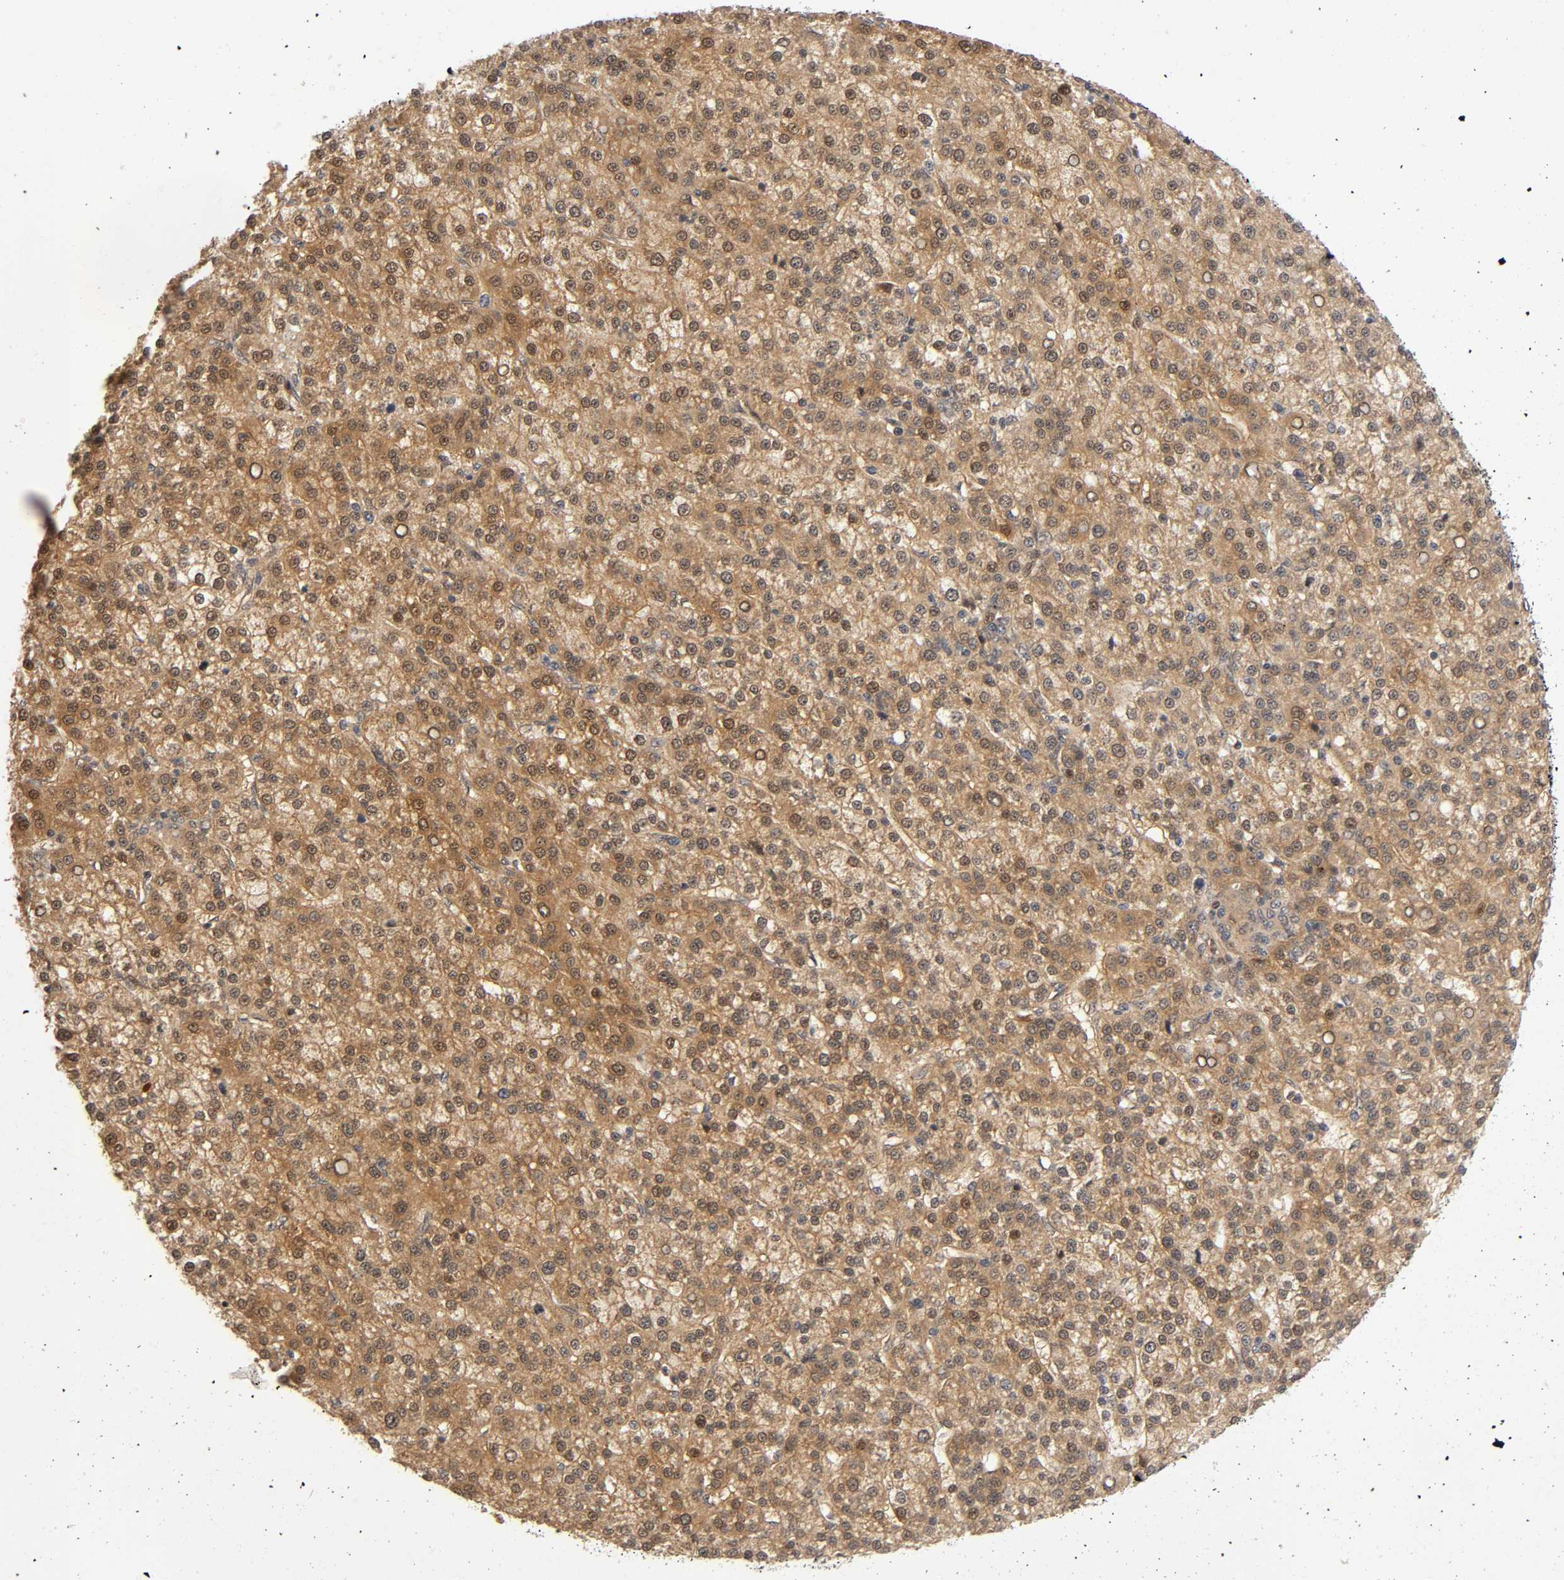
{"staining": {"intensity": "moderate", "quantity": ">75%", "location": "cytoplasmic/membranous,nuclear"}, "tissue": "liver cancer", "cell_type": "Tumor cells", "image_type": "cancer", "snomed": [{"axis": "morphology", "description": "Carcinoma, Hepatocellular, NOS"}, {"axis": "topography", "description": "Liver"}], "caption": "The image exhibits a brown stain indicating the presence of a protein in the cytoplasmic/membranous and nuclear of tumor cells in liver cancer (hepatocellular carcinoma).", "gene": "IQCJ-SCHIP1", "patient": {"sex": "female", "age": 58}}